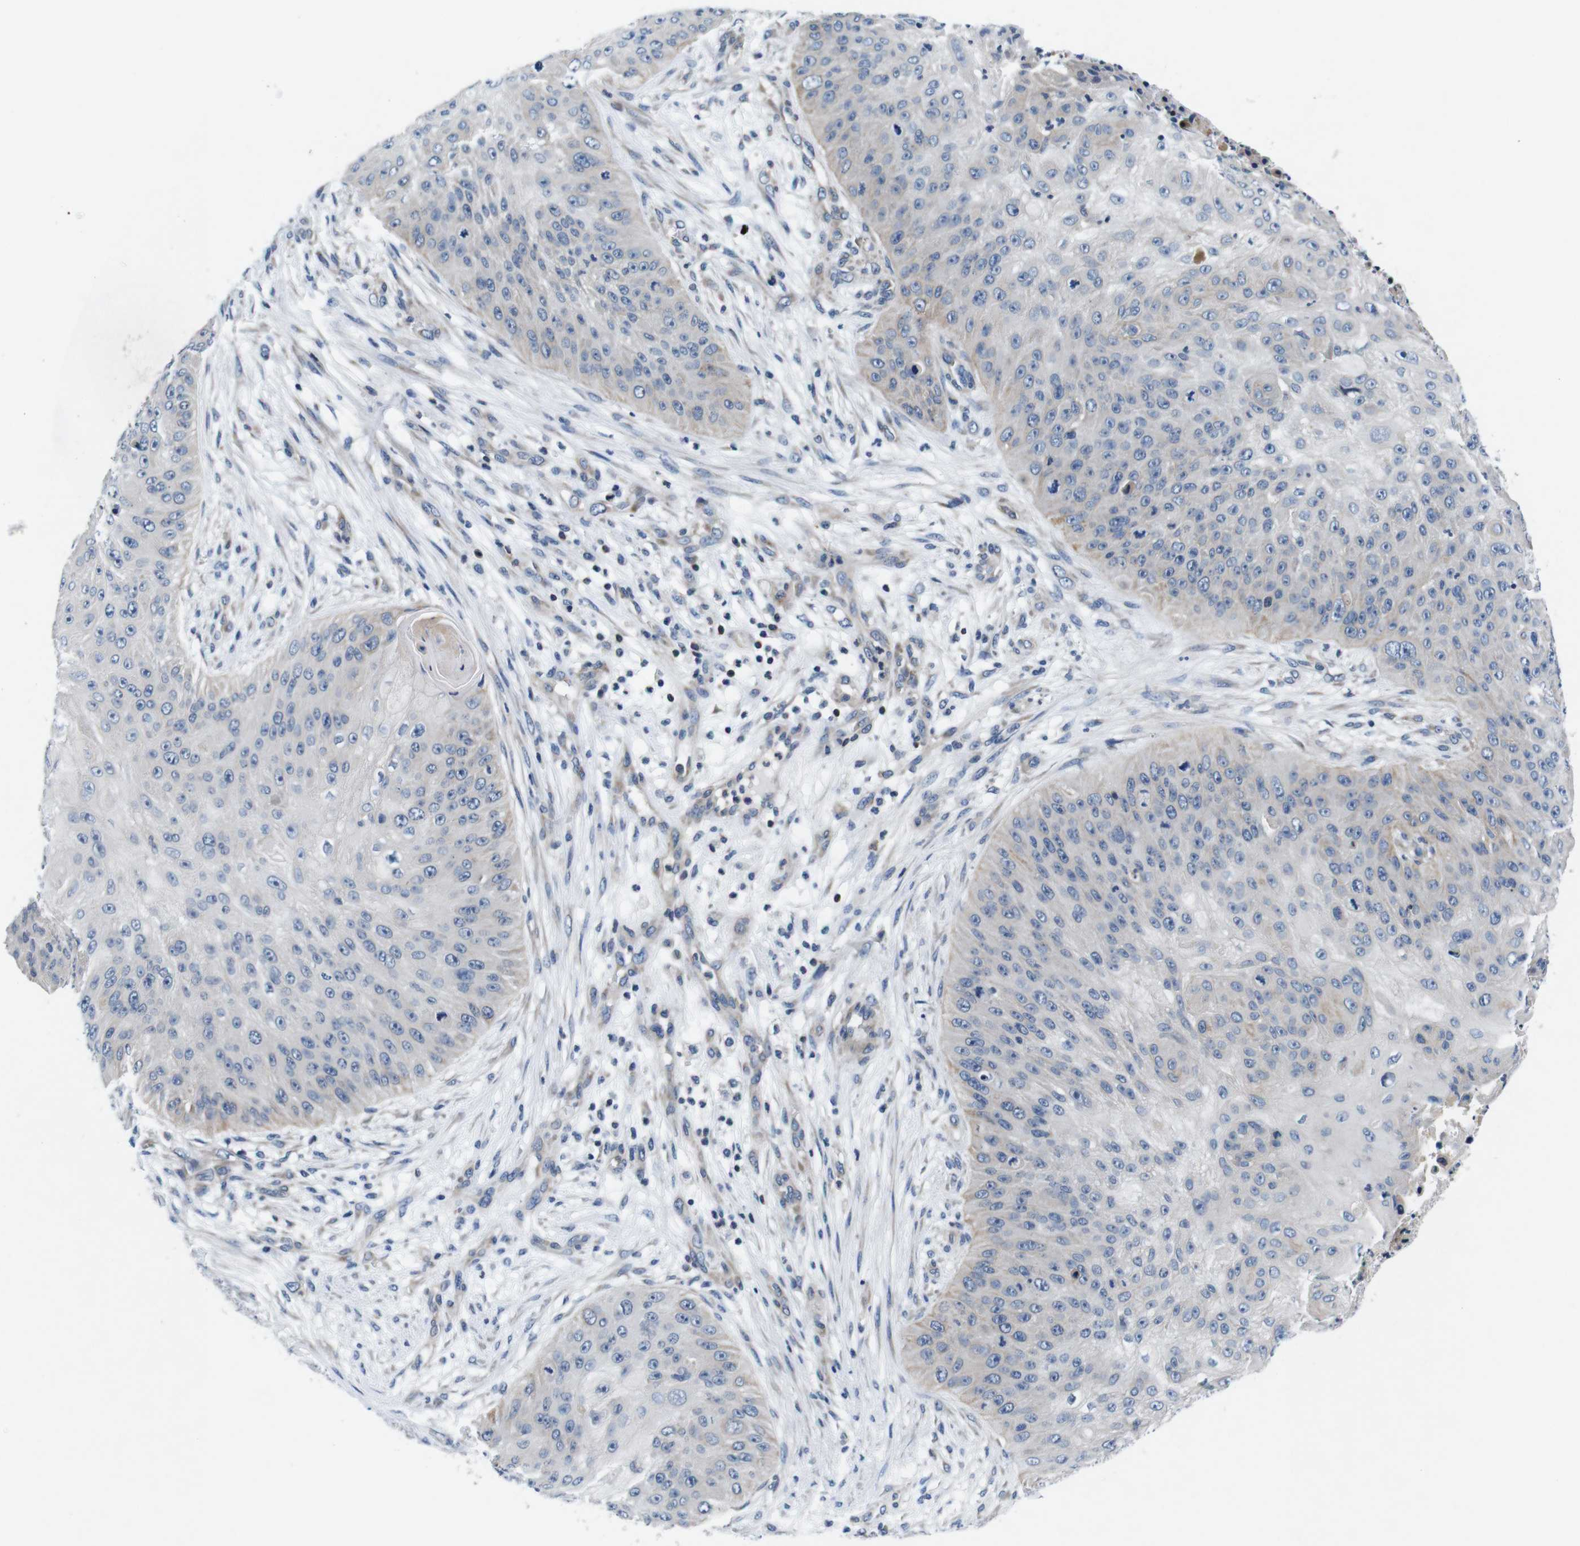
{"staining": {"intensity": "negative", "quantity": "none", "location": "none"}, "tissue": "skin cancer", "cell_type": "Tumor cells", "image_type": "cancer", "snomed": [{"axis": "morphology", "description": "Squamous cell carcinoma, NOS"}, {"axis": "topography", "description": "Skin"}], "caption": "This is an IHC histopathology image of human skin cancer (squamous cell carcinoma). There is no staining in tumor cells.", "gene": "JAK1", "patient": {"sex": "female", "age": 80}}